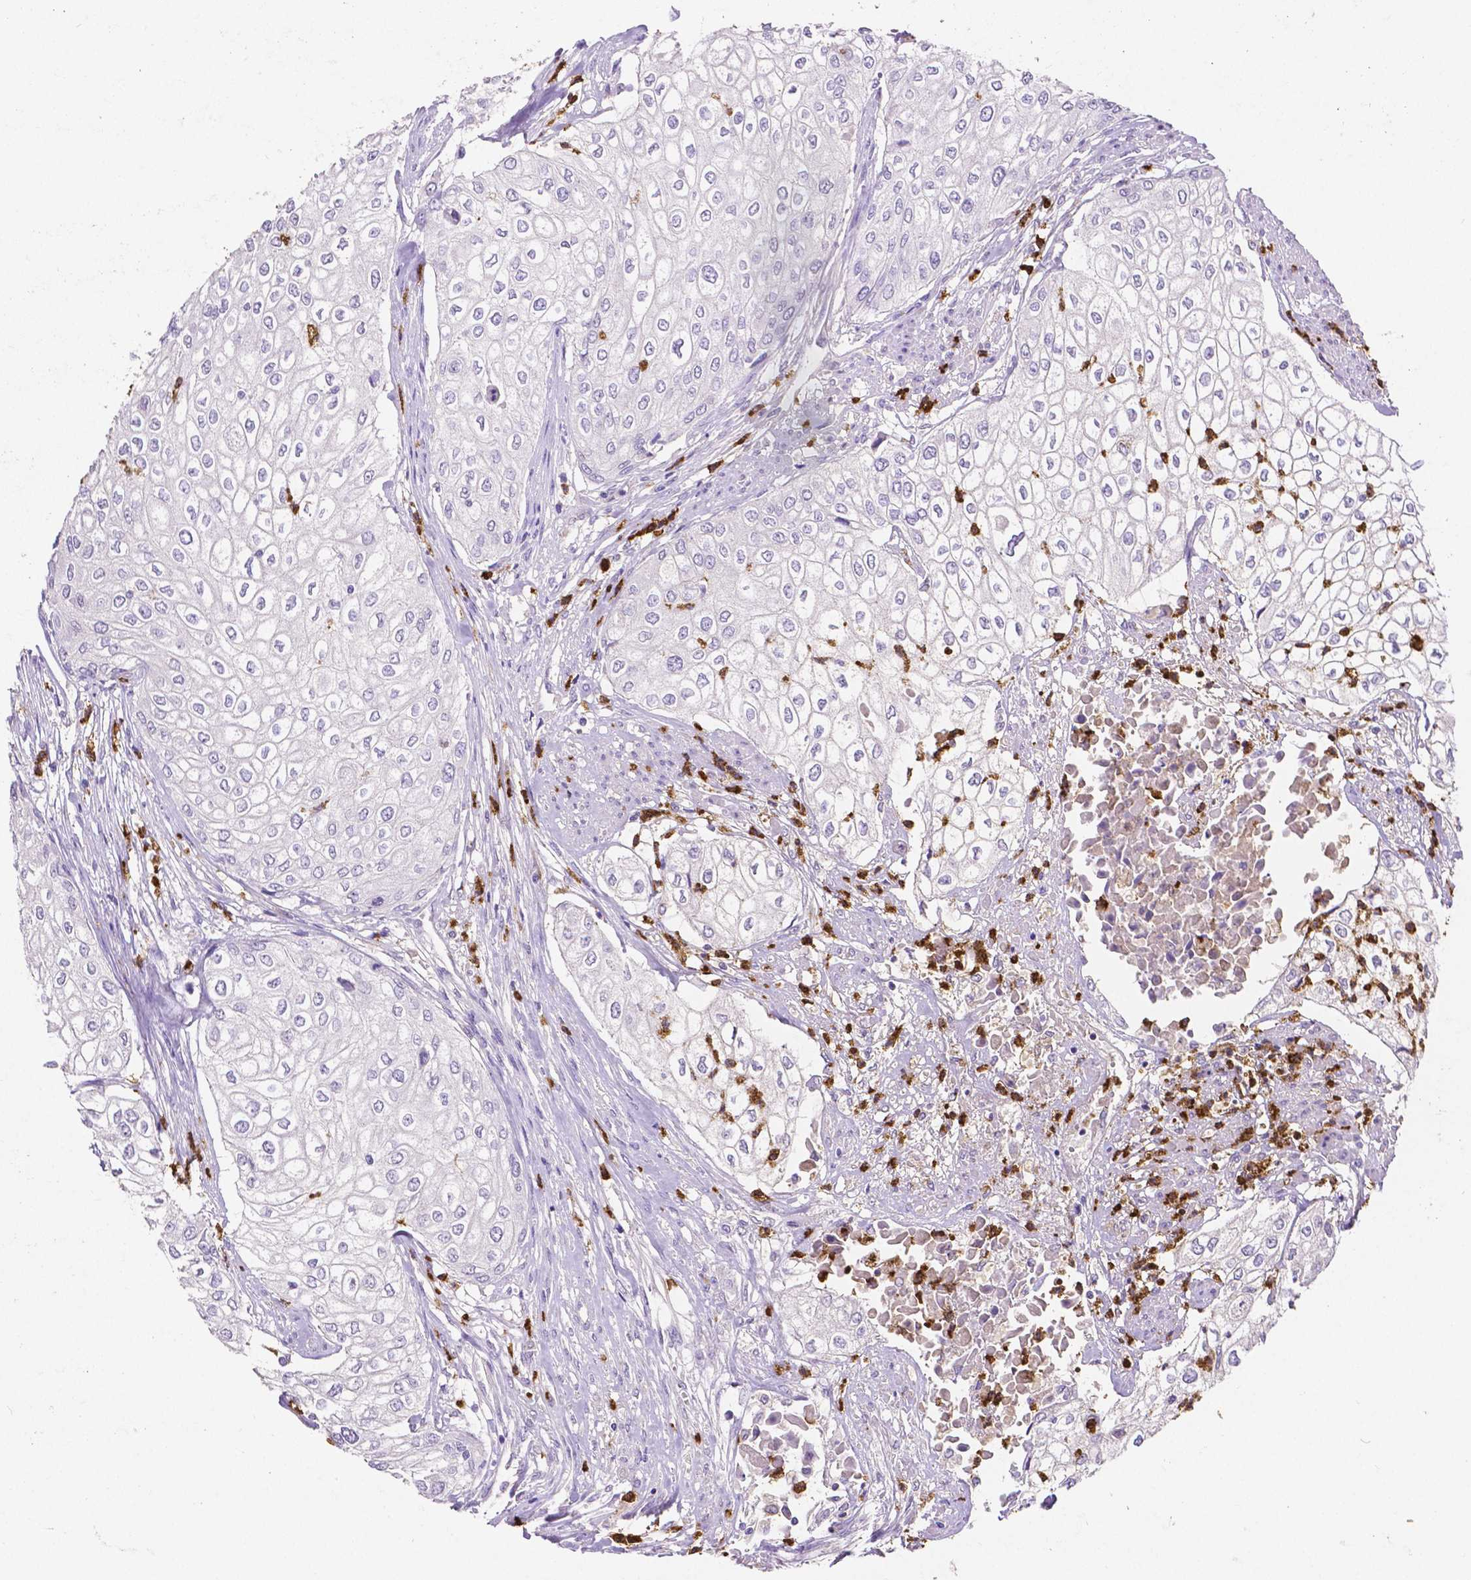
{"staining": {"intensity": "negative", "quantity": "none", "location": "none"}, "tissue": "urothelial cancer", "cell_type": "Tumor cells", "image_type": "cancer", "snomed": [{"axis": "morphology", "description": "Urothelial carcinoma, High grade"}, {"axis": "topography", "description": "Urinary bladder"}], "caption": "There is no significant staining in tumor cells of urothelial cancer. The staining is performed using DAB brown chromogen with nuclei counter-stained in using hematoxylin.", "gene": "MMP9", "patient": {"sex": "male", "age": 62}}